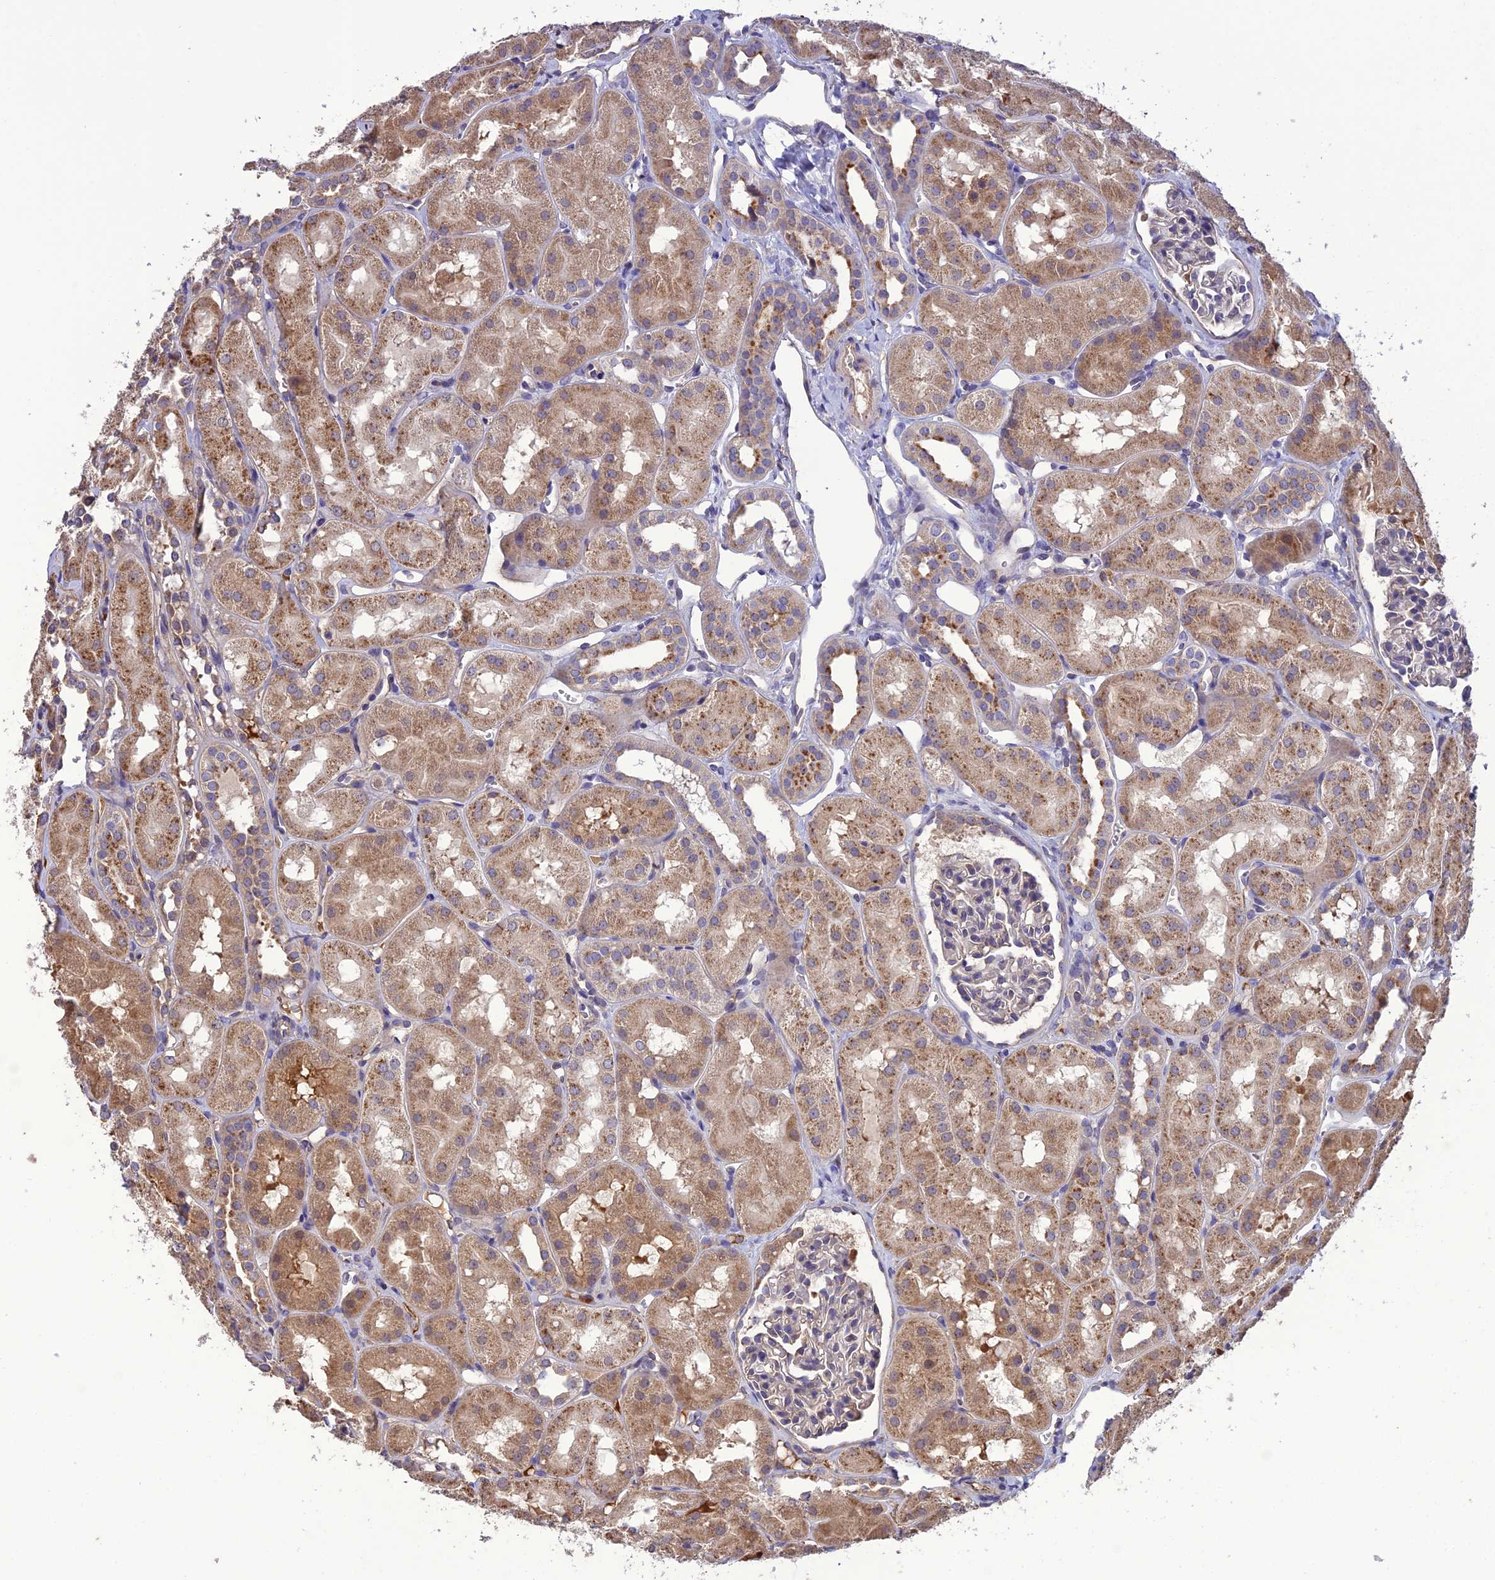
{"staining": {"intensity": "weak", "quantity": "<25%", "location": "cytoplasmic/membranous"}, "tissue": "kidney", "cell_type": "Cells in glomeruli", "image_type": "normal", "snomed": [{"axis": "morphology", "description": "Normal tissue, NOS"}, {"axis": "topography", "description": "Kidney"}, {"axis": "topography", "description": "Urinary bladder"}], "caption": "Immunohistochemical staining of normal human kidney displays no significant positivity in cells in glomeruli. (Stains: DAB (3,3'-diaminobenzidine) immunohistochemistry with hematoxylin counter stain, Microscopy: brightfield microscopy at high magnification).", "gene": "MIOS", "patient": {"sex": "male", "age": 16}}